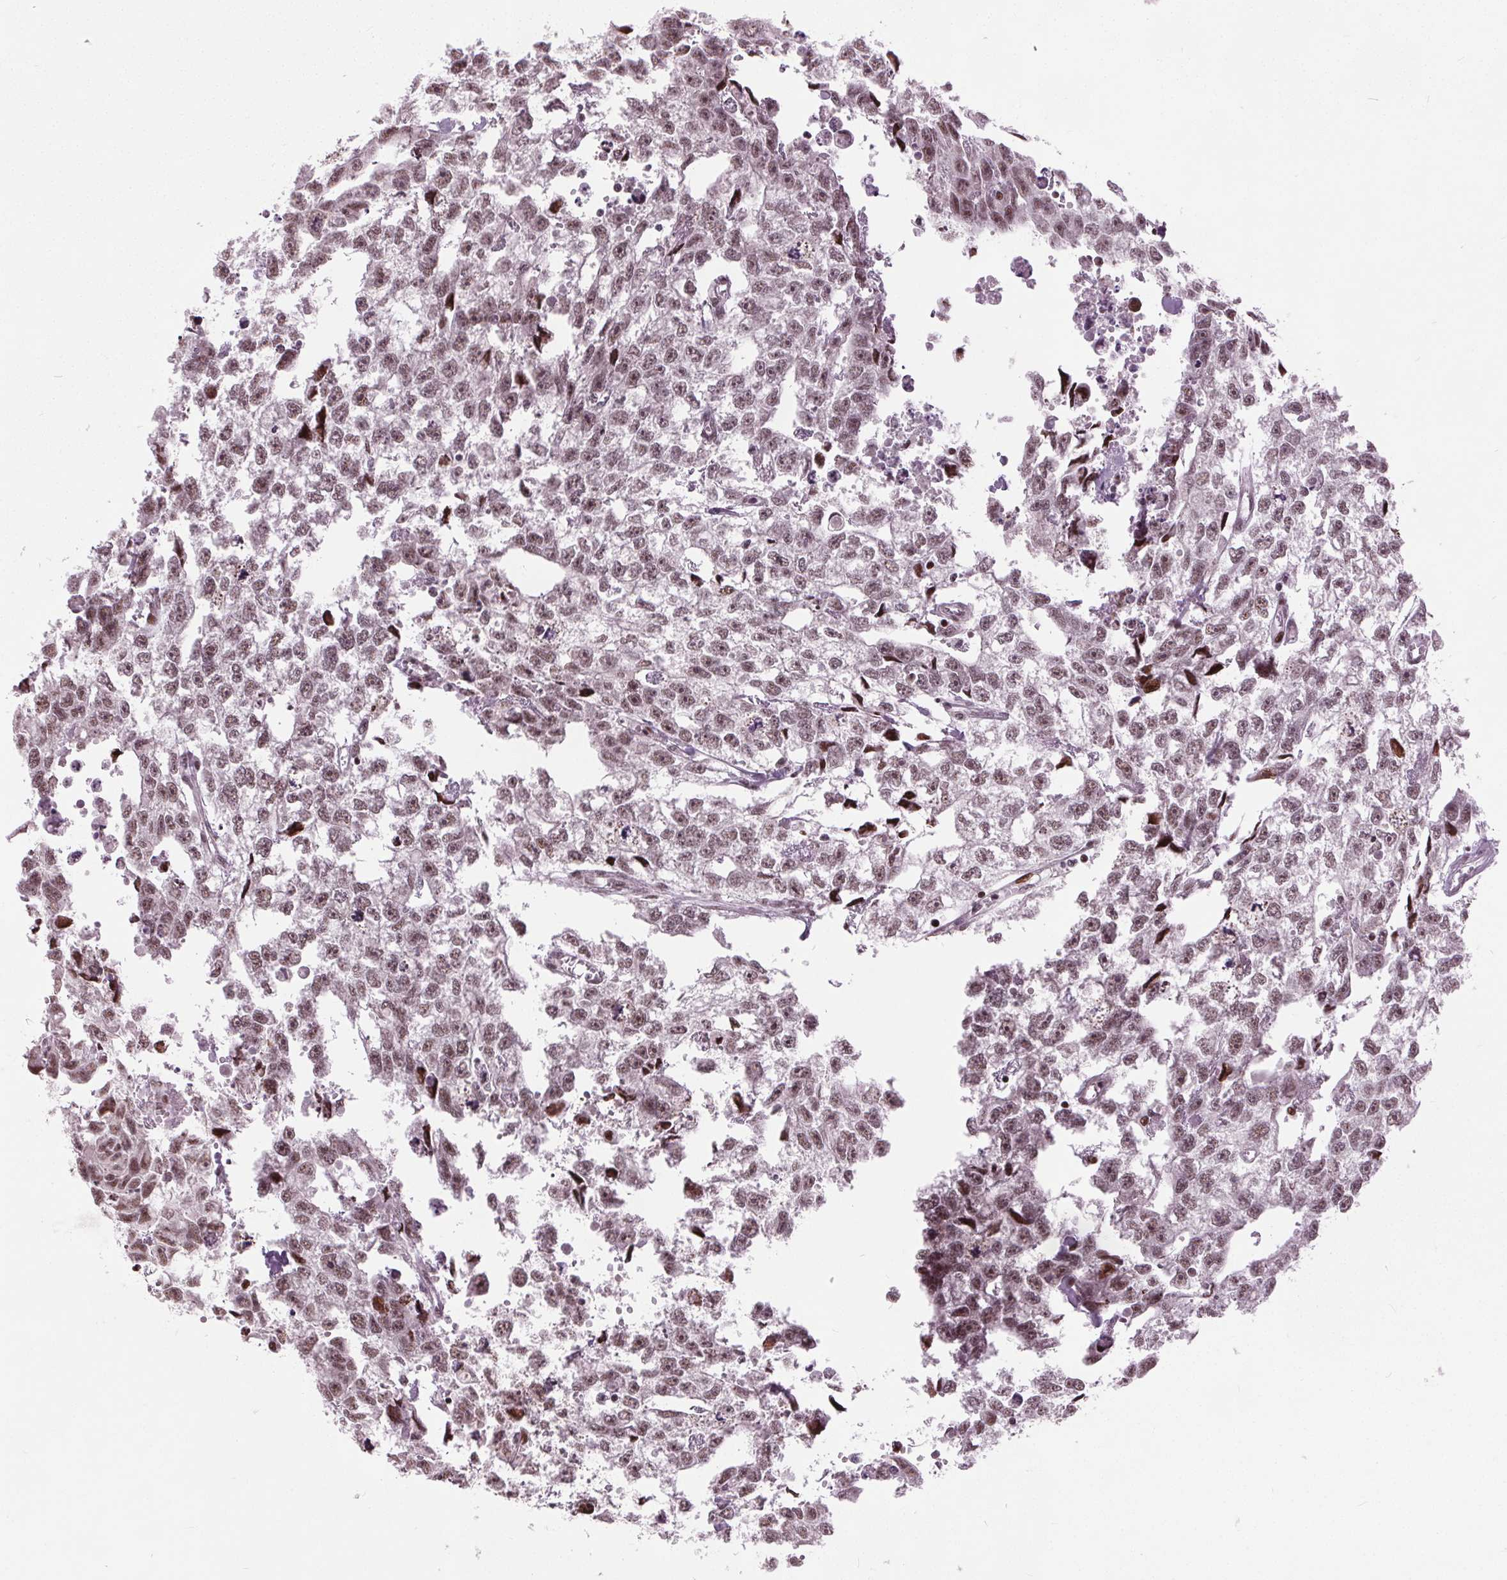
{"staining": {"intensity": "moderate", "quantity": ">75%", "location": "nuclear"}, "tissue": "testis cancer", "cell_type": "Tumor cells", "image_type": "cancer", "snomed": [{"axis": "morphology", "description": "Carcinoma, Embryonal, NOS"}, {"axis": "morphology", "description": "Teratoma, malignant, NOS"}, {"axis": "topography", "description": "Testis"}], "caption": "Immunohistochemical staining of human testis cancer reveals moderate nuclear protein positivity in about >75% of tumor cells. (brown staining indicates protein expression, while blue staining denotes nuclei).", "gene": "TTC34", "patient": {"sex": "male", "age": 44}}